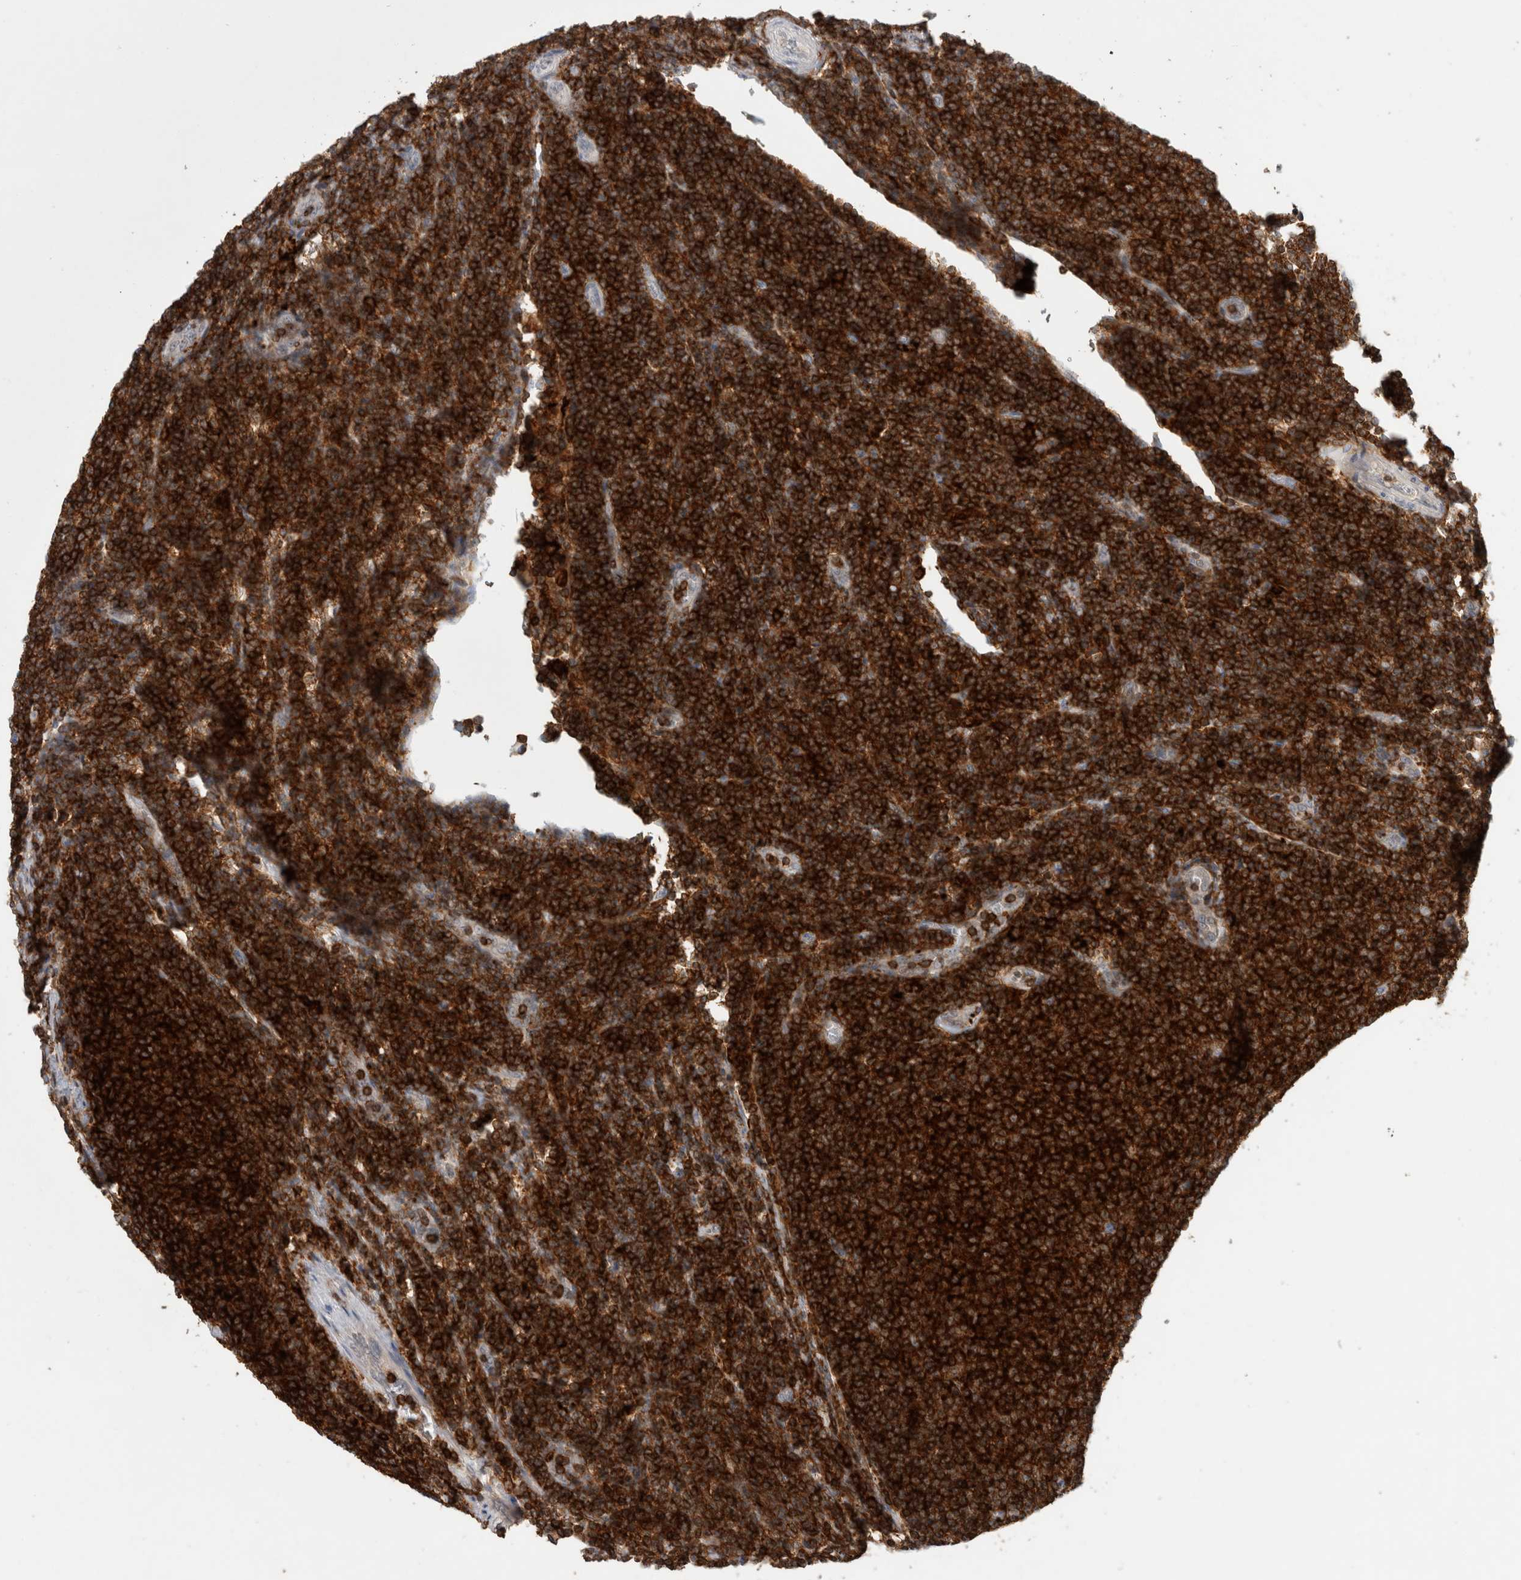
{"staining": {"intensity": "strong", "quantity": ">75%", "location": "cytoplasmic/membranous"}, "tissue": "lymphoma", "cell_type": "Tumor cells", "image_type": "cancer", "snomed": [{"axis": "morphology", "description": "Malignant lymphoma, non-Hodgkin's type, Low grade"}, {"axis": "topography", "description": "Lymph node"}], "caption": "Brown immunohistochemical staining in human malignant lymphoma, non-Hodgkin's type (low-grade) demonstrates strong cytoplasmic/membranous expression in about >75% of tumor cells.", "gene": "GFRA2", "patient": {"sex": "male", "age": 66}}